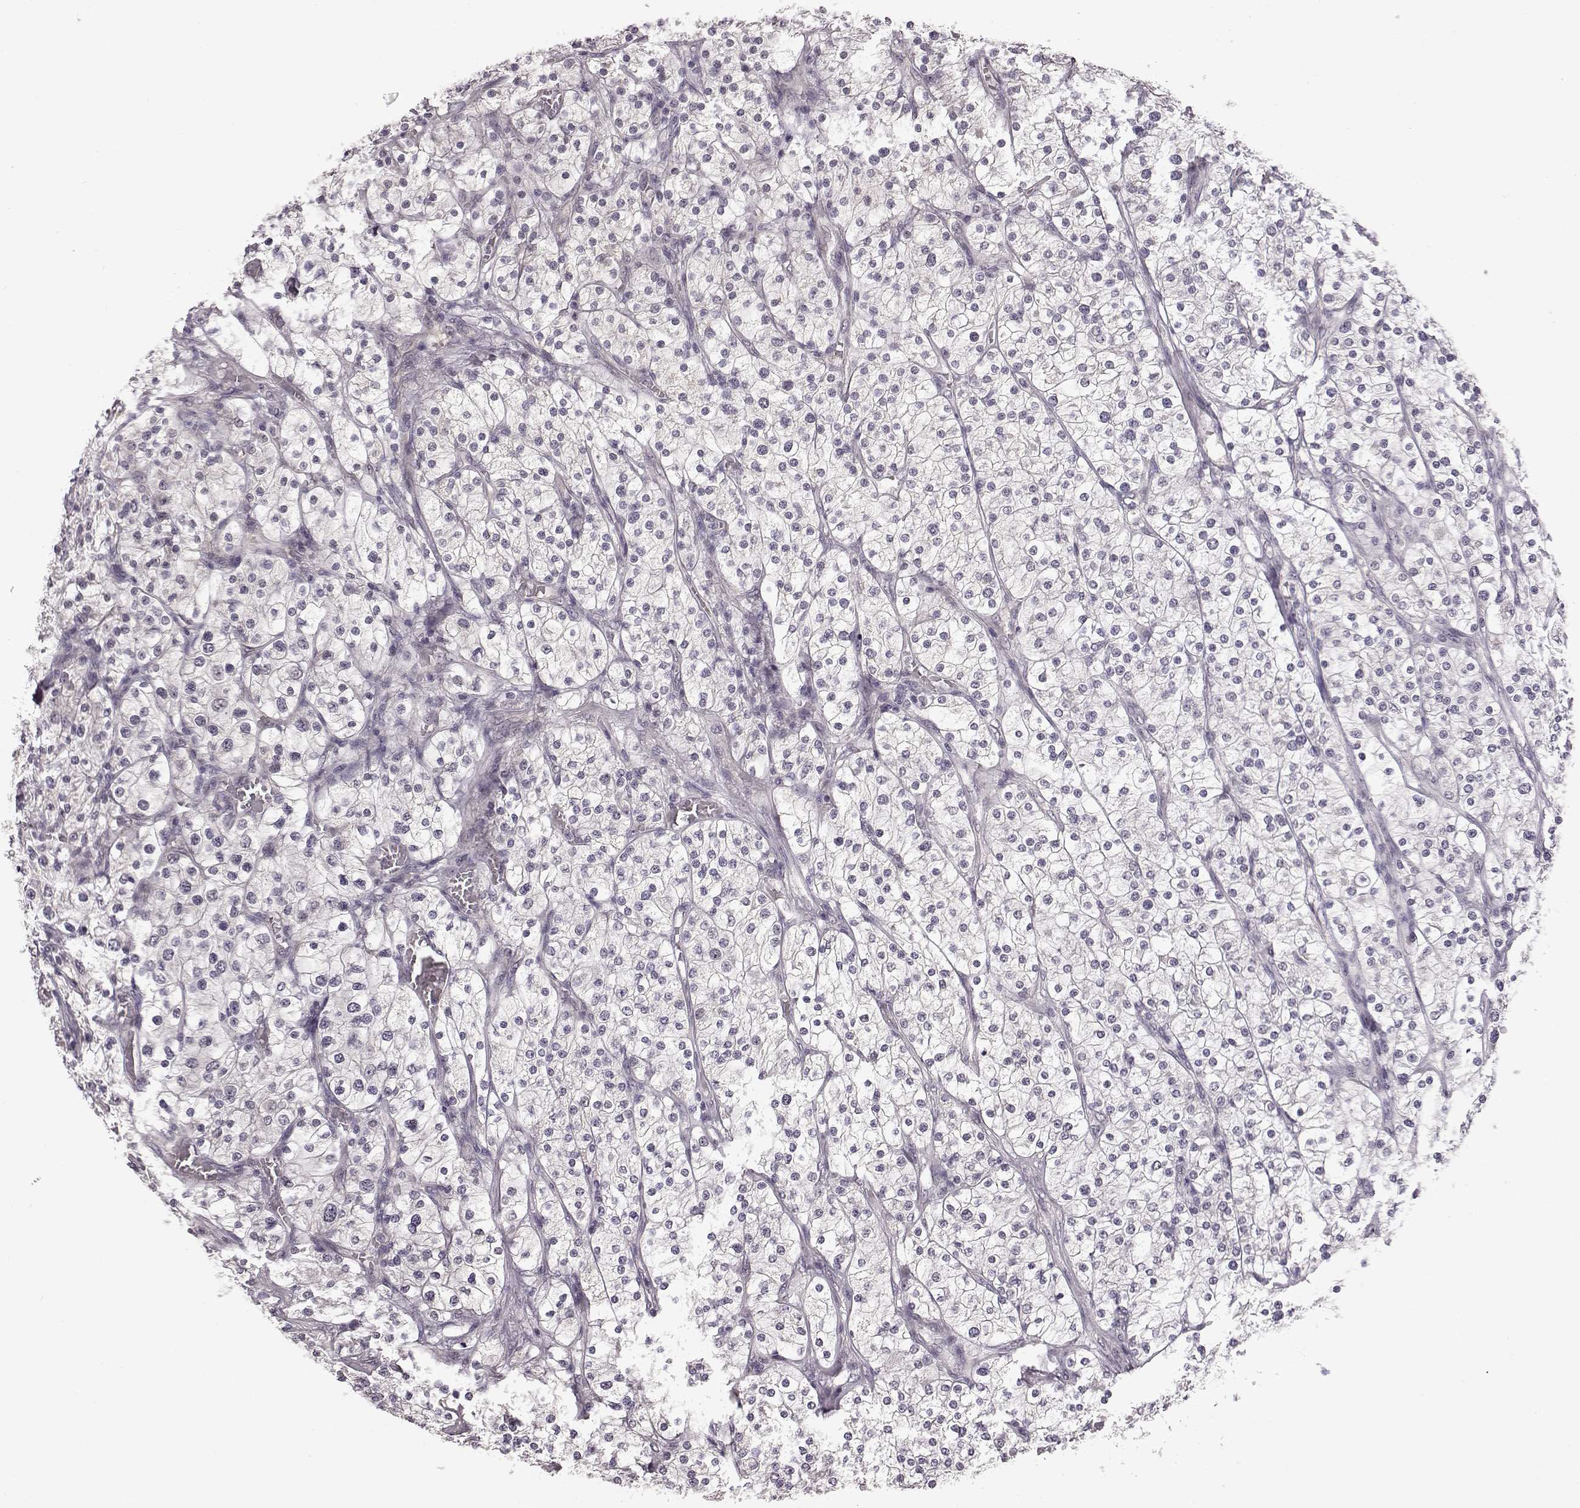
{"staining": {"intensity": "negative", "quantity": "none", "location": "none"}, "tissue": "renal cancer", "cell_type": "Tumor cells", "image_type": "cancer", "snomed": [{"axis": "morphology", "description": "Adenocarcinoma, NOS"}, {"axis": "topography", "description": "Kidney"}], "caption": "IHC histopathology image of renal adenocarcinoma stained for a protein (brown), which exhibits no positivity in tumor cells.", "gene": "C10orf62", "patient": {"sex": "male", "age": 80}}